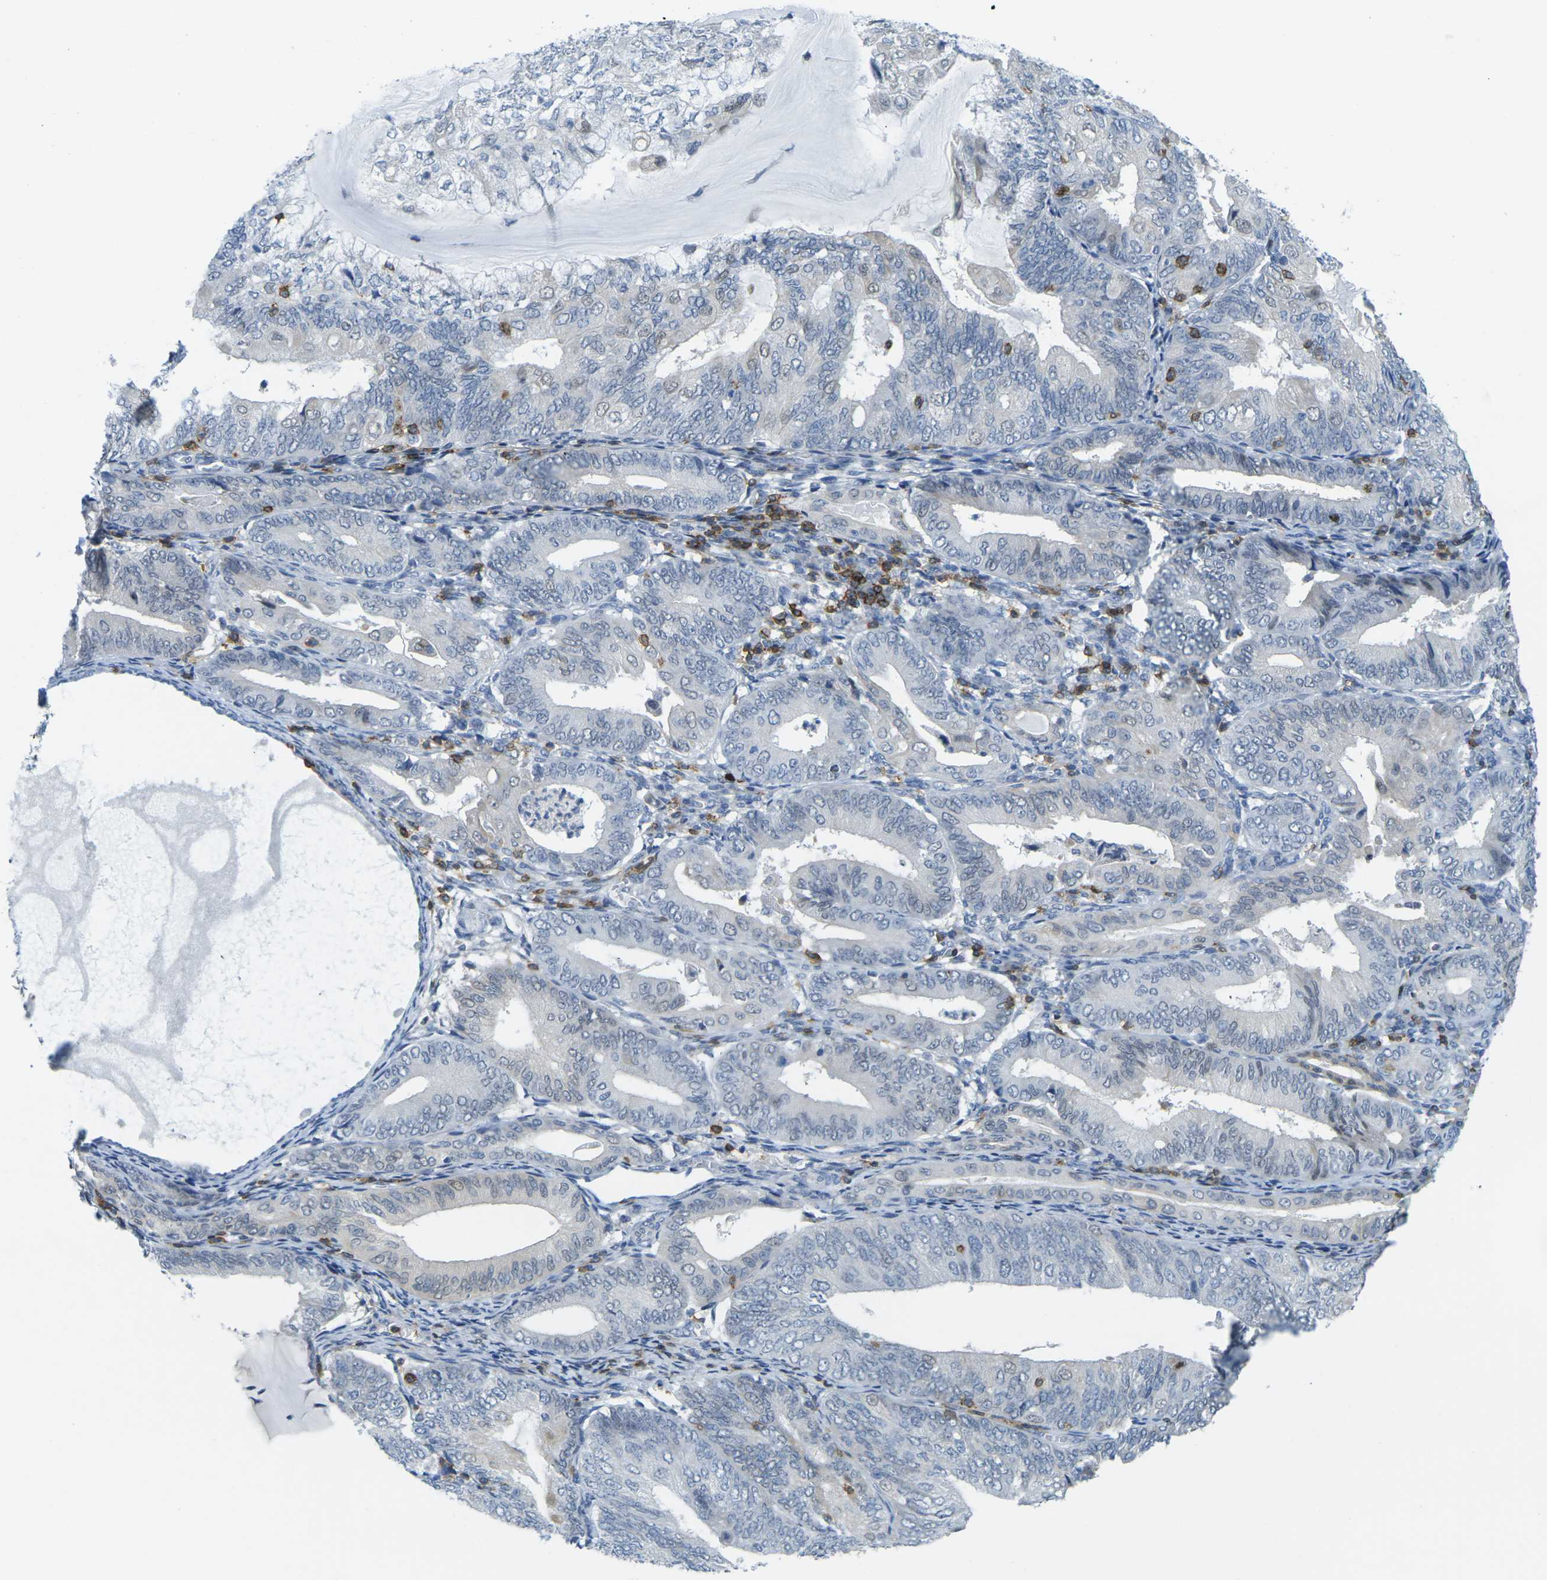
{"staining": {"intensity": "negative", "quantity": "none", "location": "none"}, "tissue": "endometrial cancer", "cell_type": "Tumor cells", "image_type": "cancer", "snomed": [{"axis": "morphology", "description": "Adenocarcinoma, NOS"}, {"axis": "topography", "description": "Endometrium"}], "caption": "An IHC image of adenocarcinoma (endometrial) is shown. There is no staining in tumor cells of adenocarcinoma (endometrial).", "gene": "CD3D", "patient": {"sex": "female", "age": 81}}